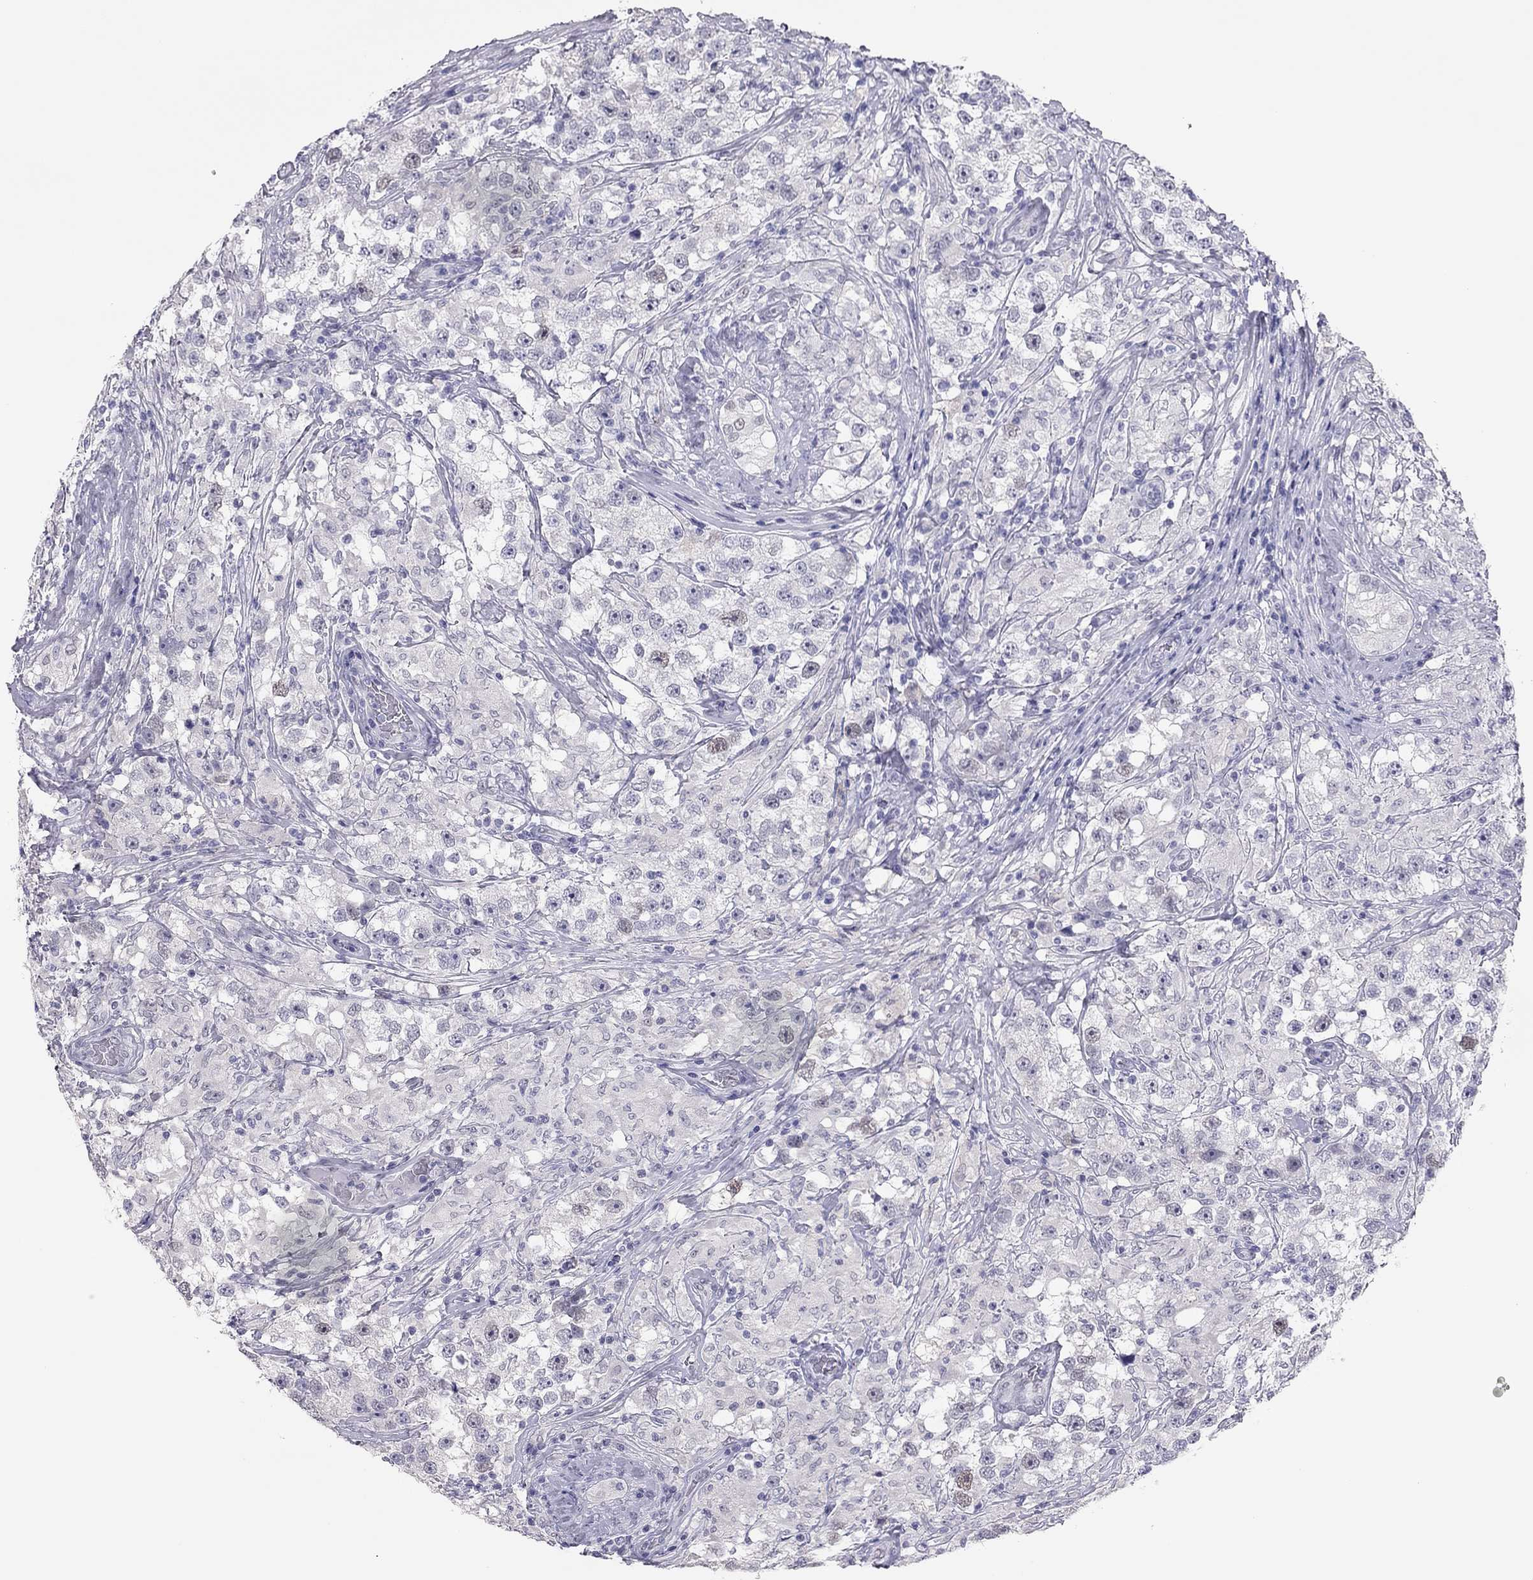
{"staining": {"intensity": "weak", "quantity": "<25%", "location": "nuclear"}, "tissue": "testis cancer", "cell_type": "Tumor cells", "image_type": "cancer", "snomed": [{"axis": "morphology", "description": "Seminoma, NOS"}, {"axis": "topography", "description": "Testis"}], "caption": "Histopathology image shows no protein positivity in tumor cells of testis seminoma tissue.", "gene": "PHOX2A", "patient": {"sex": "male", "age": 46}}